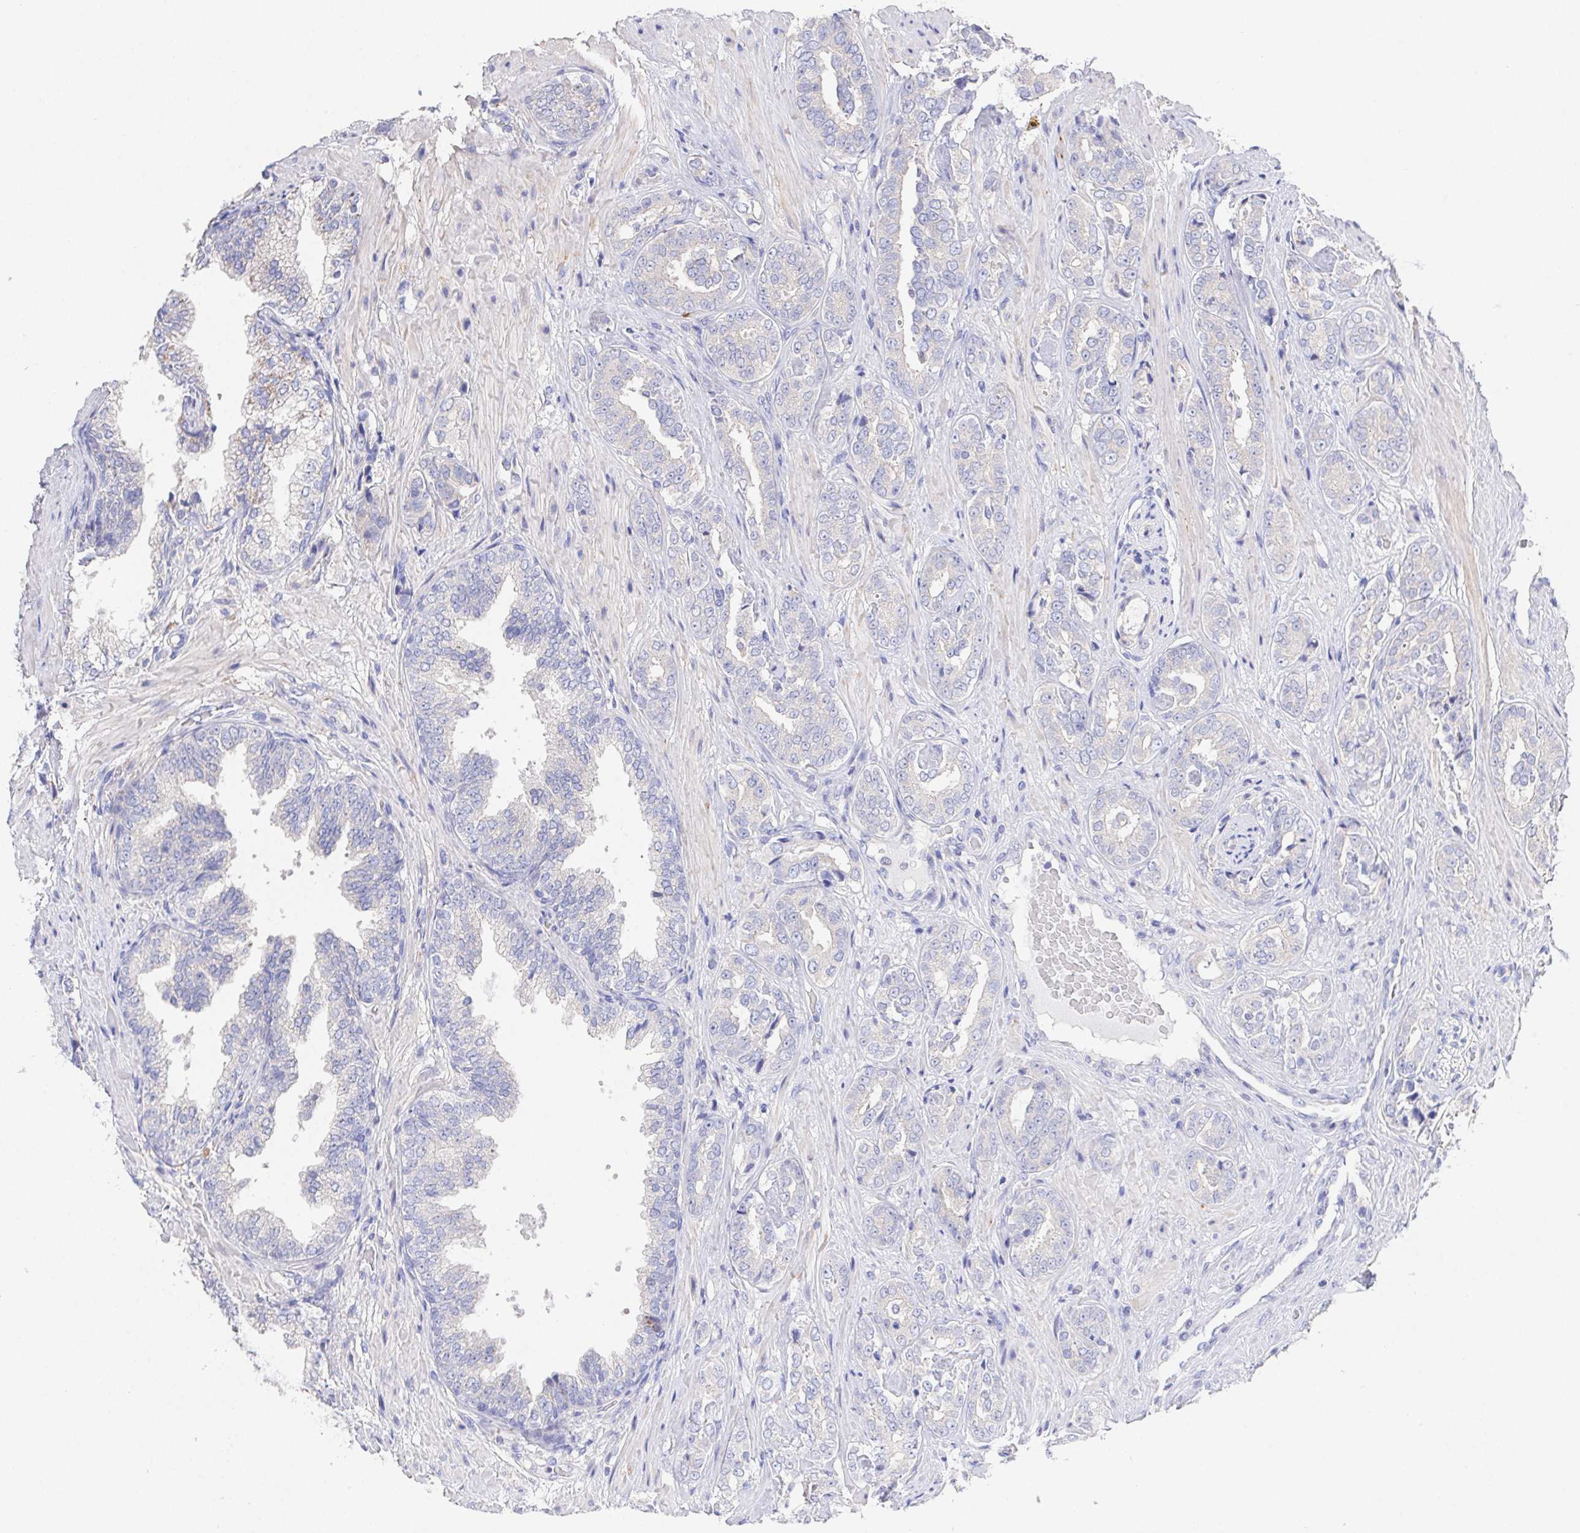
{"staining": {"intensity": "negative", "quantity": "none", "location": "none"}, "tissue": "prostate cancer", "cell_type": "Tumor cells", "image_type": "cancer", "snomed": [{"axis": "morphology", "description": "Adenocarcinoma, High grade"}, {"axis": "topography", "description": "Prostate"}], "caption": "Prostate adenocarcinoma (high-grade) was stained to show a protein in brown. There is no significant positivity in tumor cells.", "gene": "PRG3", "patient": {"sex": "male", "age": 71}}